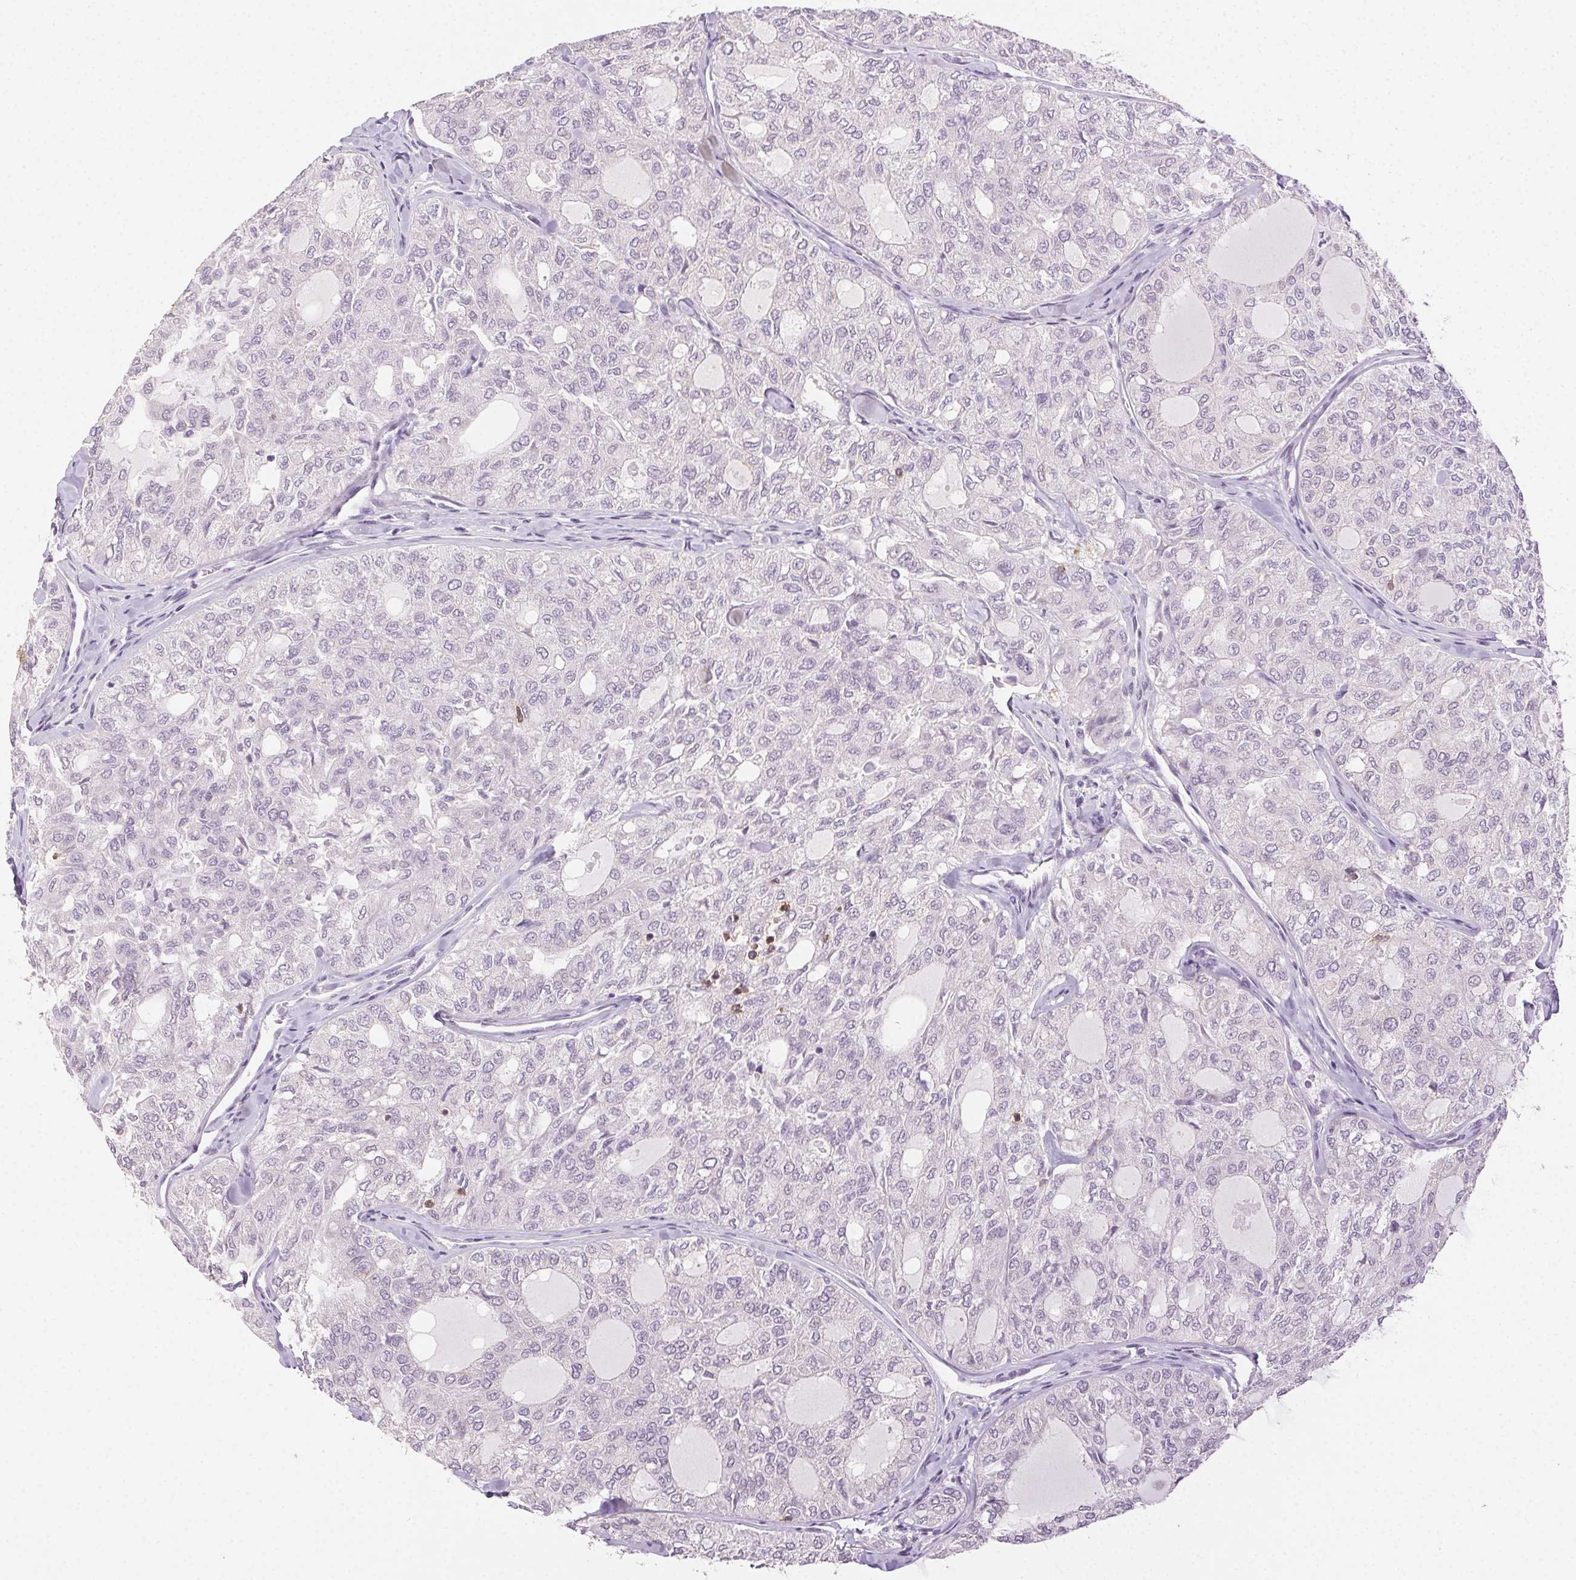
{"staining": {"intensity": "negative", "quantity": "none", "location": "none"}, "tissue": "thyroid cancer", "cell_type": "Tumor cells", "image_type": "cancer", "snomed": [{"axis": "morphology", "description": "Follicular adenoma carcinoma, NOS"}, {"axis": "topography", "description": "Thyroid gland"}], "caption": "This is an immunohistochemistry histopathology image of thyroid cancer. There is no positivity in tumor cells.", "gene": "AKAP5", "patient": {"sex": "male", "age": 75}}